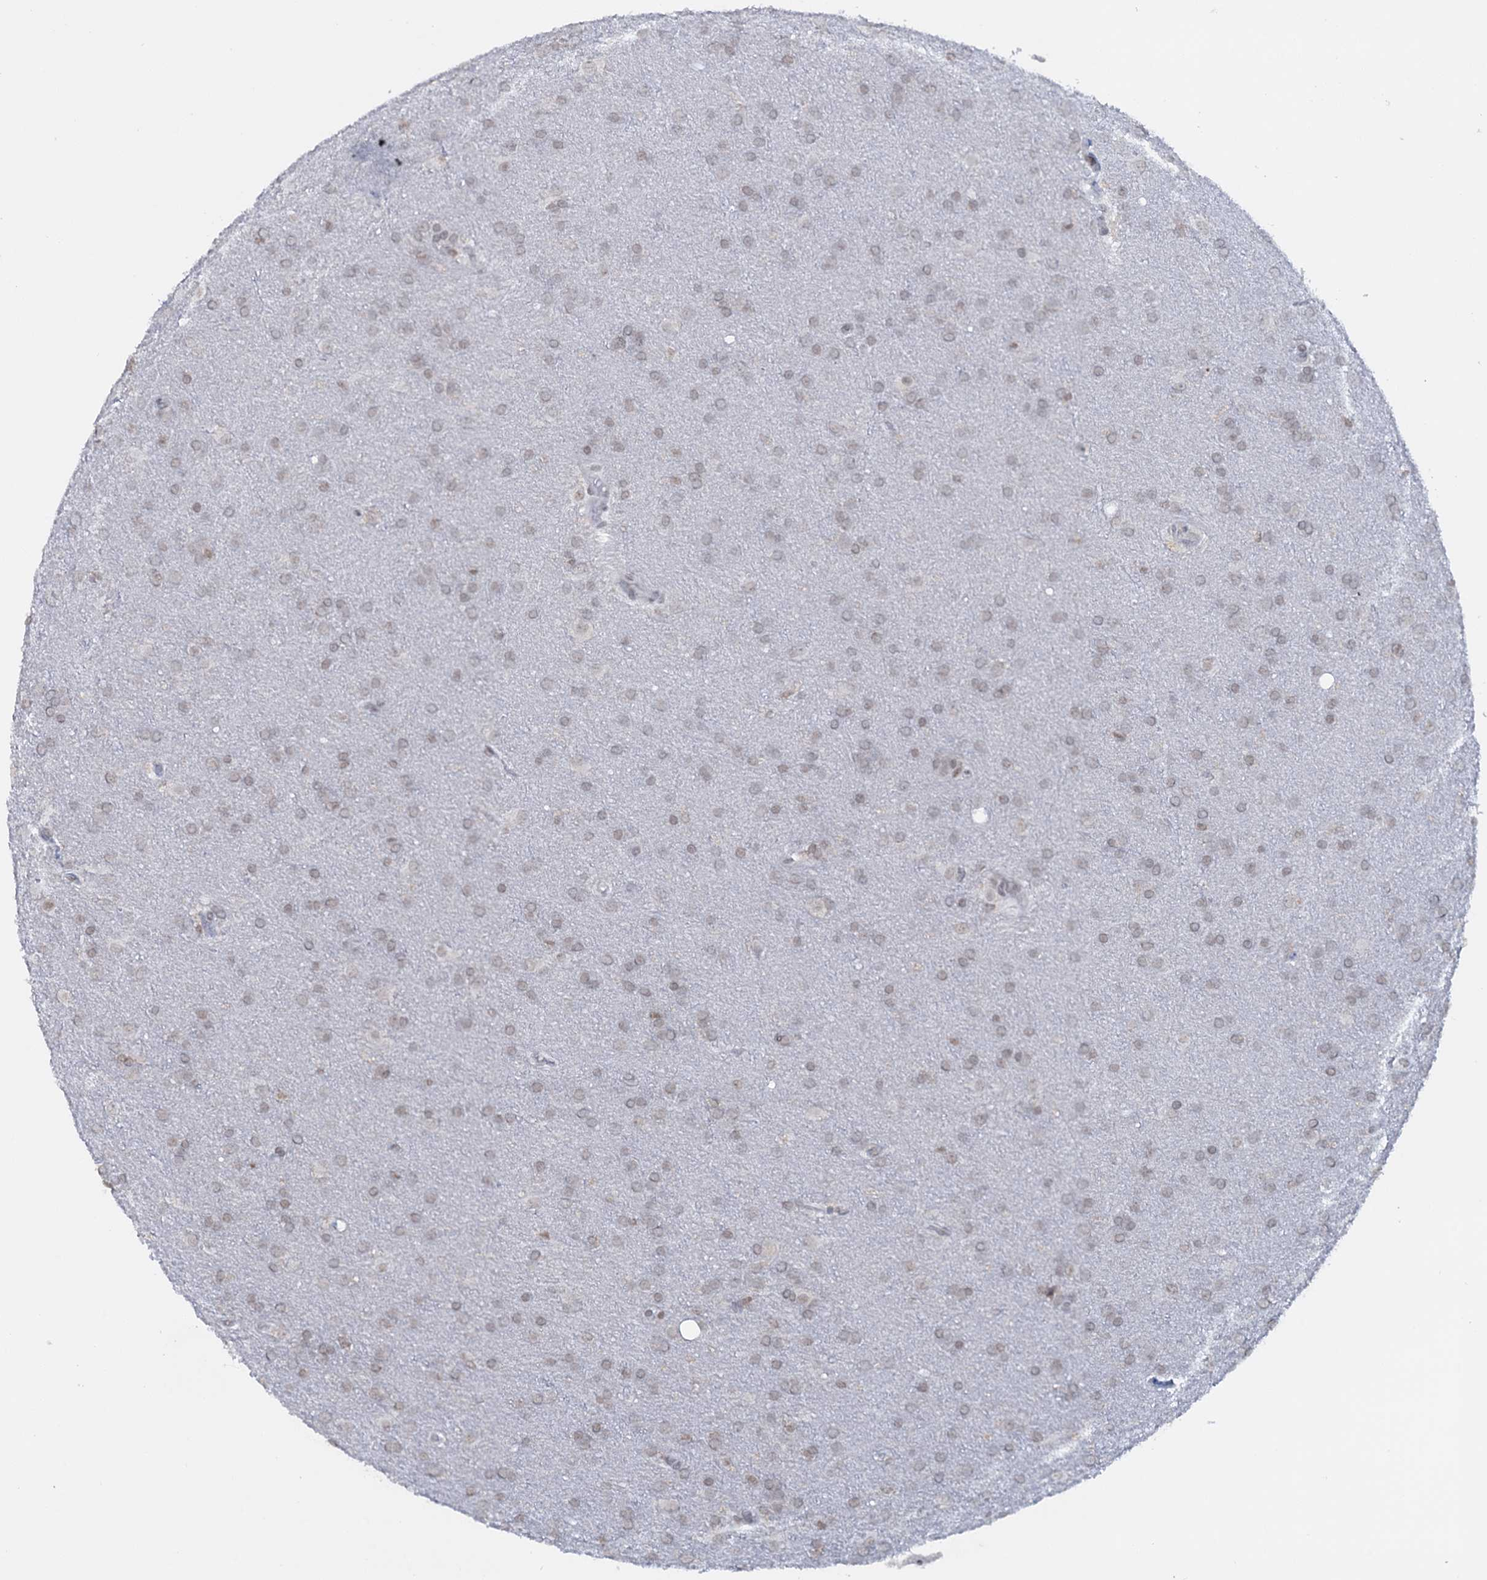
{"staining": {"intensity": "negative", "quantity": "none", "location": "none"}, "tissue": "glioma", "cell_type": "Tumor cells", "image_type": "cancer", "snomed": [{"axis": "morphology", "description": "Glioma, malignant, Low grade"}, {"axis": "topography", "description": "Brain"}], "caption": "Tumor cells show no significant protein staining in glioma.", "gene": "FYB1", "patient": {"sex": "female", "age": 32}}